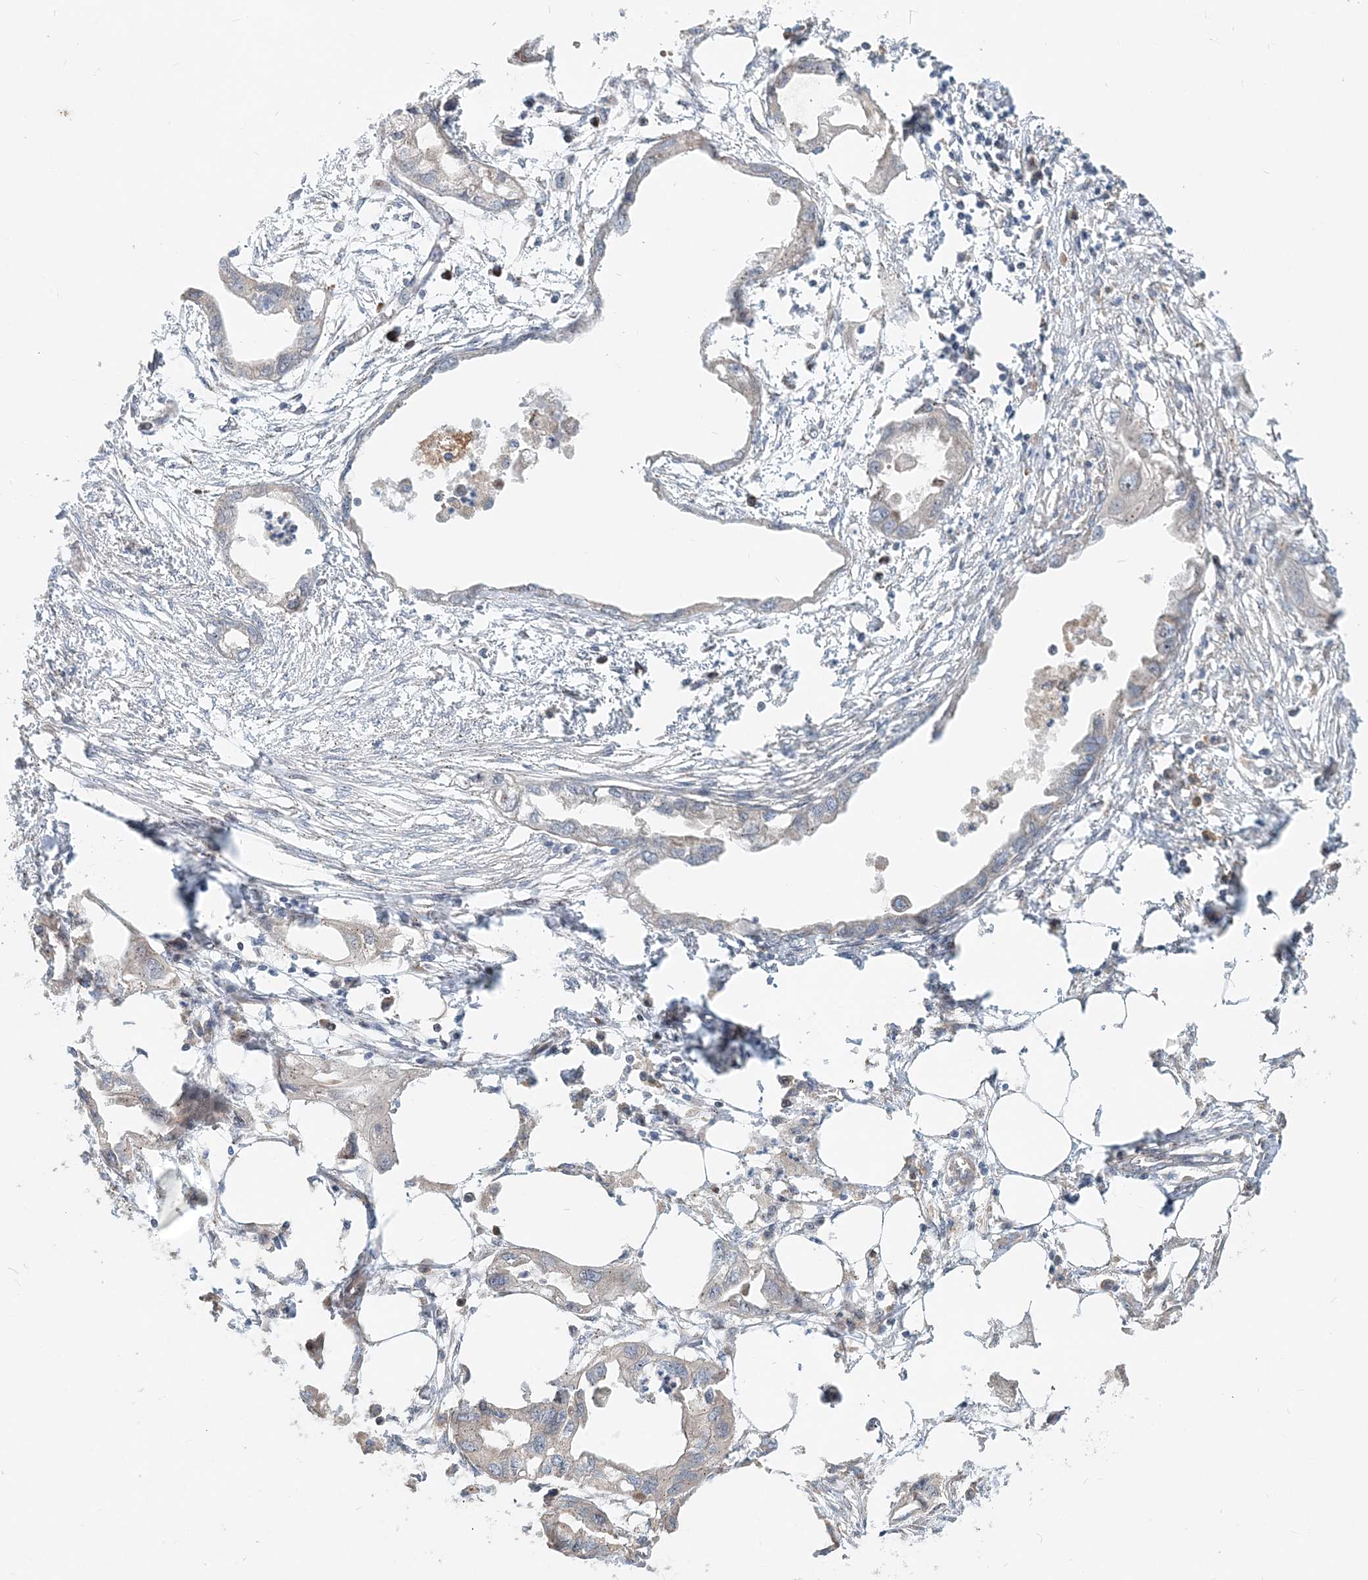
{"staining": {"intensity": "negative", "quantity": "none", "location": "none"}, "tissue": "endometrial cancer", "cell_type": "Tumor cells", "image_type": "cancer", "snomed": [{"axis": "morphology", "description": "Adenocarcinoma, NOS"}, {"axis": "morphology", "description": "Adenocarcinoma, metastatic, NOS"}, {"axis": "topography", "description": "Adipose tissue"}, {"axis": "topography", "description": "Endometrium"}], "caption": "This is an IHC photomicrograph of endometrial cancer. There is no staining in tumor cells.", "gene": "CXXC5", "patient": {"sex": "female", "age": 67}}